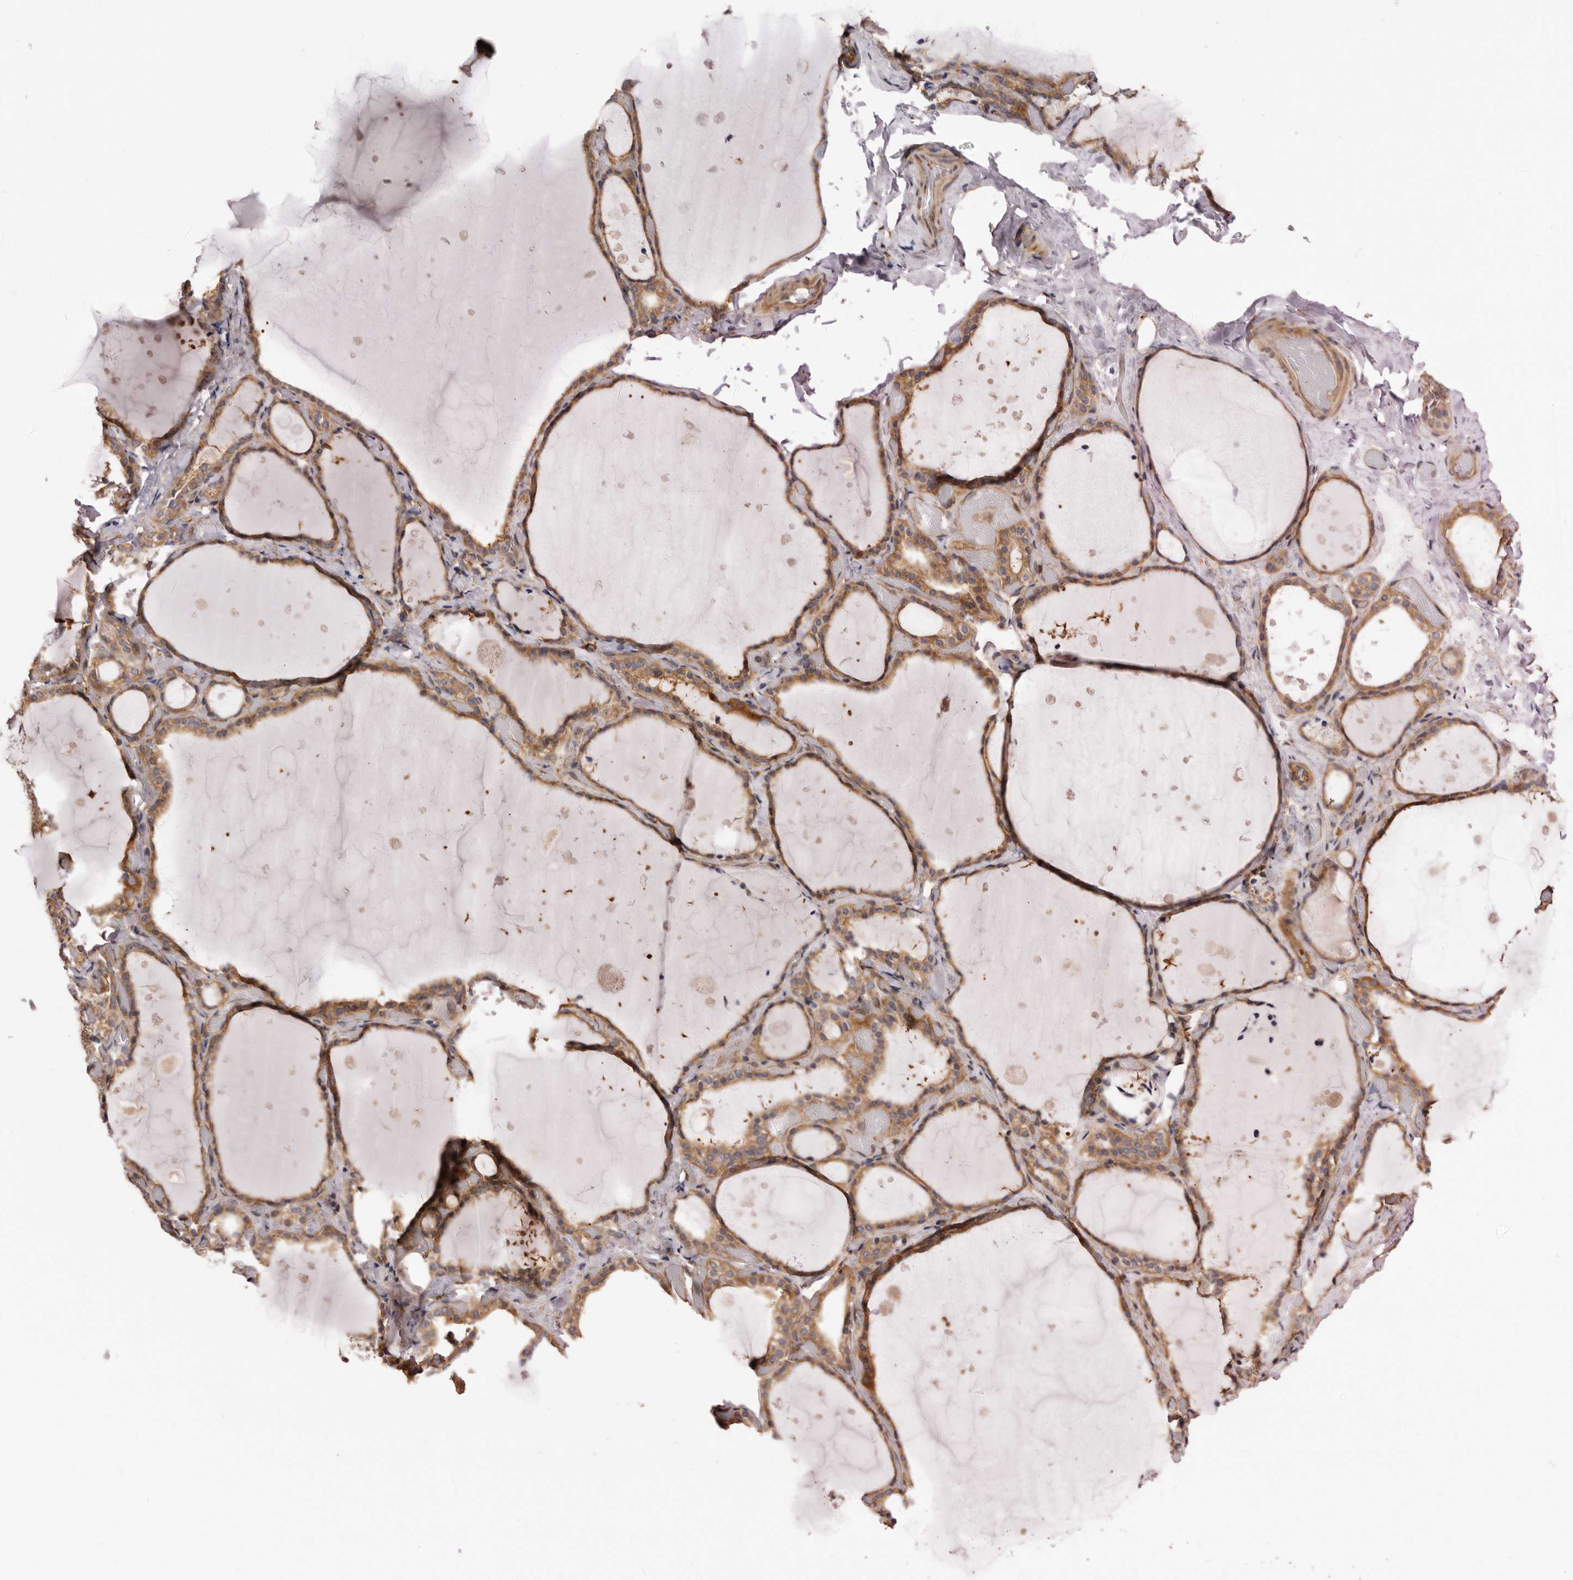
{"staining": {"intensity": "moderate", "quantity": ">75%", "location": "cytoplasmic/membranous"}, "tissue": "thyroid gland", "cell_type": "Glandular cells", "image_type": "normal", "snomed": [{"axis": "morphology", "description": "Normal tissue, NOS"}, {"axis": "topography", "description": "Thyroid gland"}], "caption": "Immunohistochemical staining of unremarkable thyroid gland shows medium levels of moderate cytoplasmic/membranous positivity in about >75% of glandular cells.", "gene": "PANK4", "patient": {"sex": "female", "age": 44}}